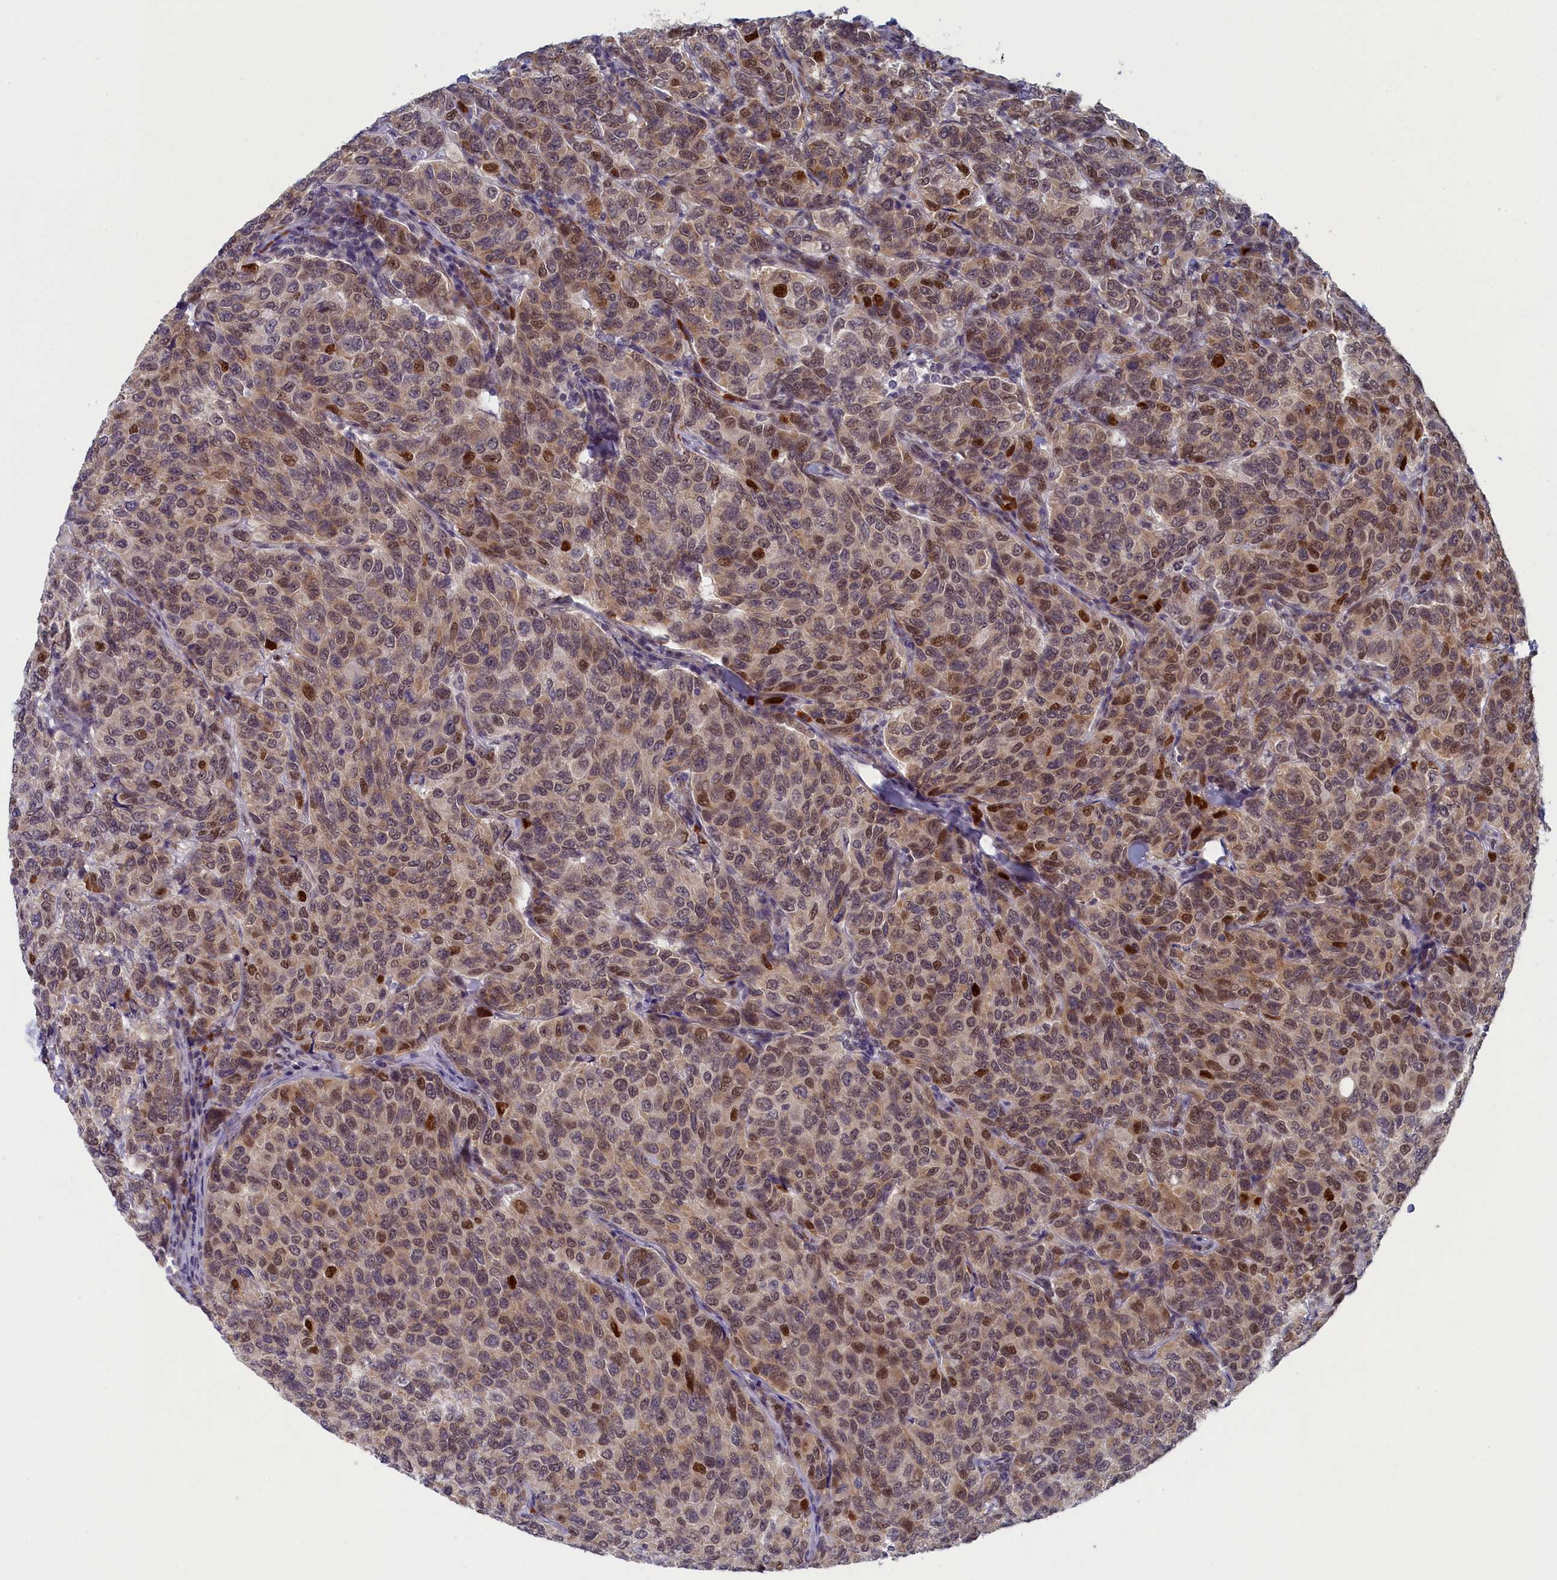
{"staining": {"intensity": "moderate", "quantity": "25%-75%", "location": "nuclear"}, "tissue": "breast cancer", "cell_type": "Tumor cells", "image_type": "cancer", "snomed": [{"axis": "morphology", "description": "Duct carcinoma"}, {"axis": "topography", "description": "Breast"}], "caption": "Breast cancer (intraductal carcinoma) tissue displays moderate nuclear staining in about 25%-75% of tumor cells The staining was performed using DAB to visualize the protein expression in brown, while the nuclei were stained in blue with hematoxylin (Magnification: 20x).", "gene": "DNAJC17", "patient": {"sex": "female", "age": 55}}